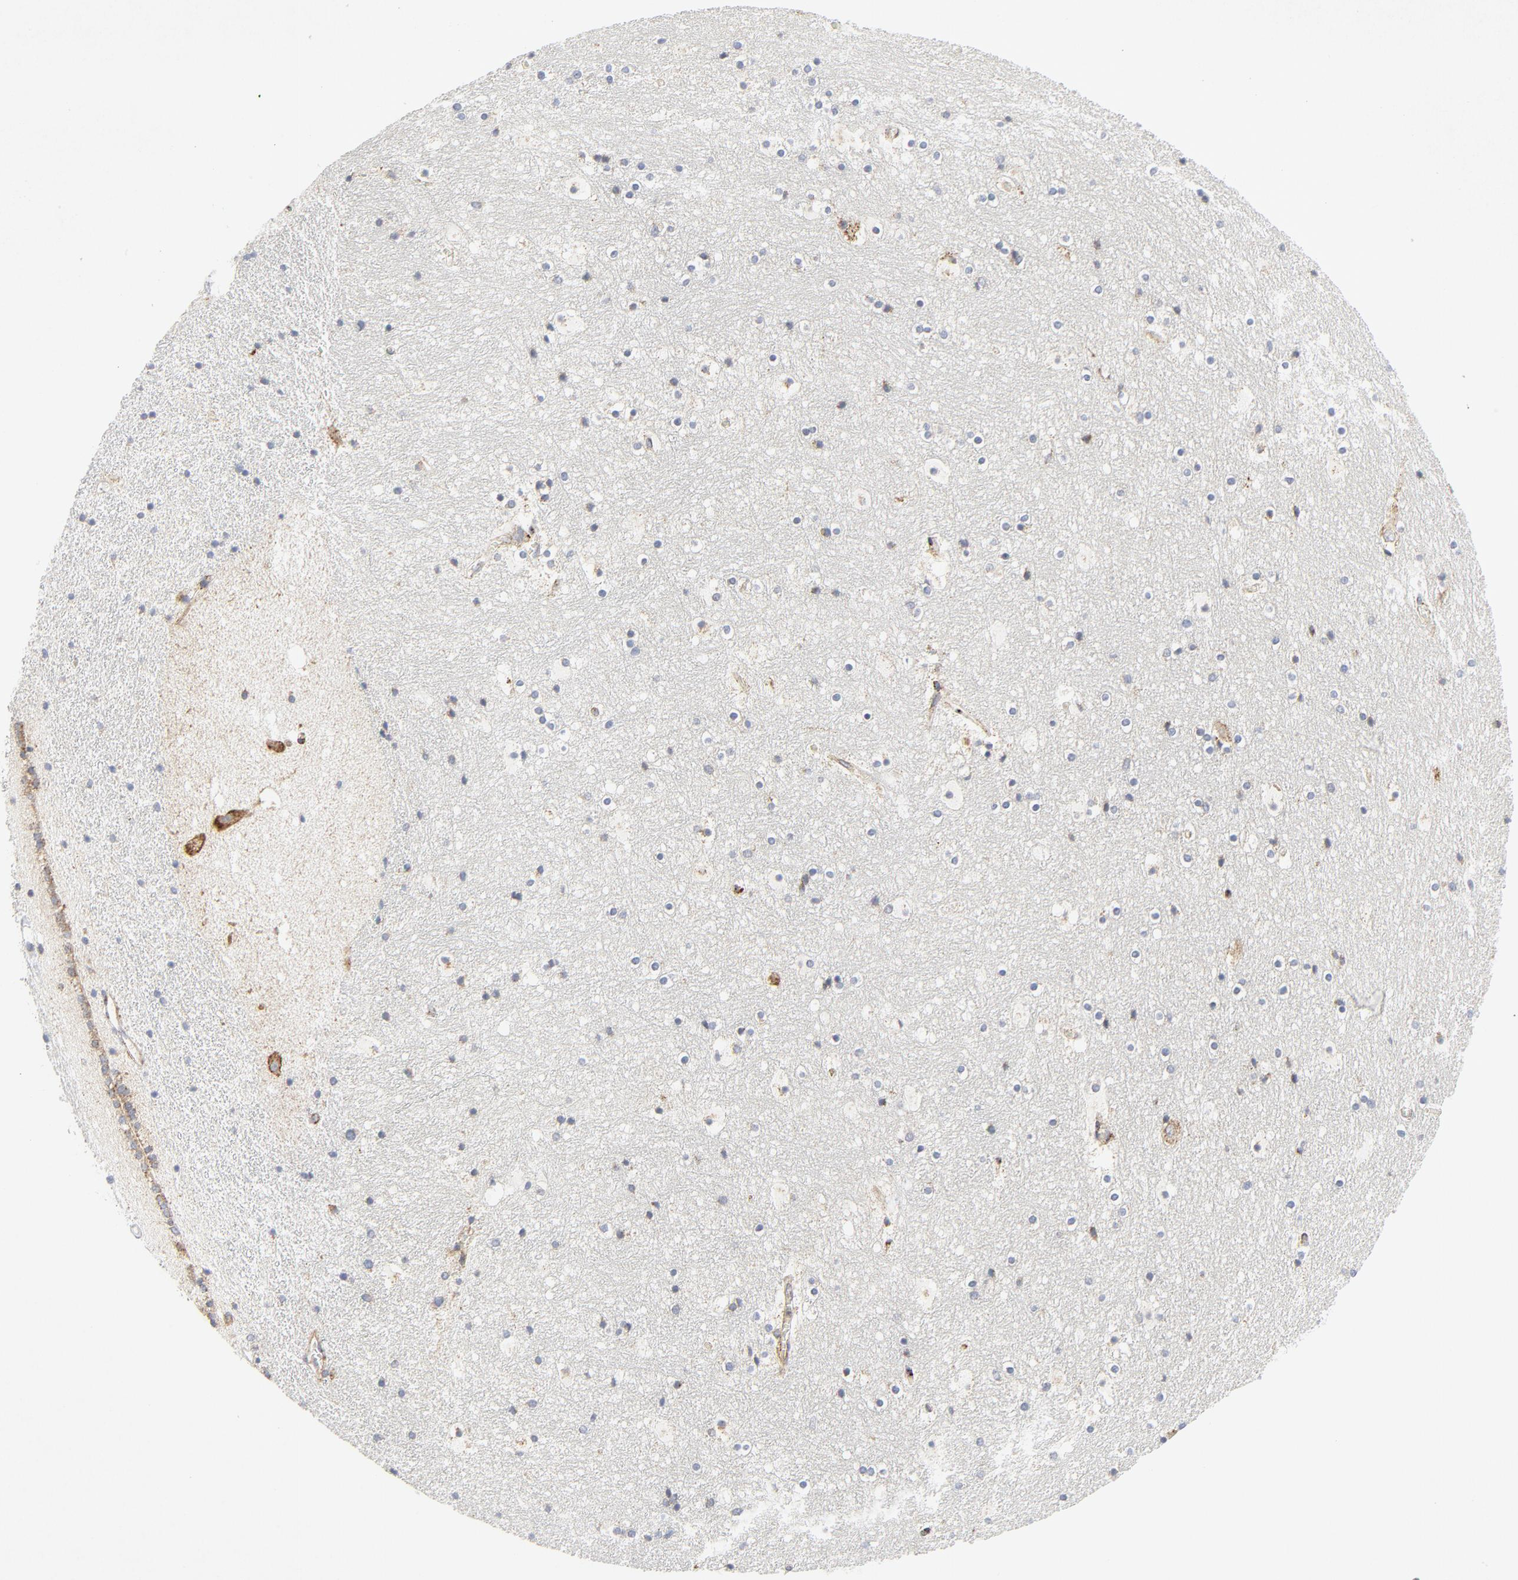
{"staining": {"intensity": "negative", "quantity": "none", "location": "none"}, "tissue": "hippocampus", "cell_type": "Glial cells", "image_type": "normal", "snomed": [{"axis": "morphology", "description": "Normal tissue, NOS"}, {"axis": "topography", "description": "Hippocampus"}], "caption": "DAB (3,3'-diaminobenzidine) immunohistochemical staining of unremarkable human hippocampus exhibits no significant staining in glial cells.", "gene": "LRP6", "patient": {"sex": "male", "age": 45}}